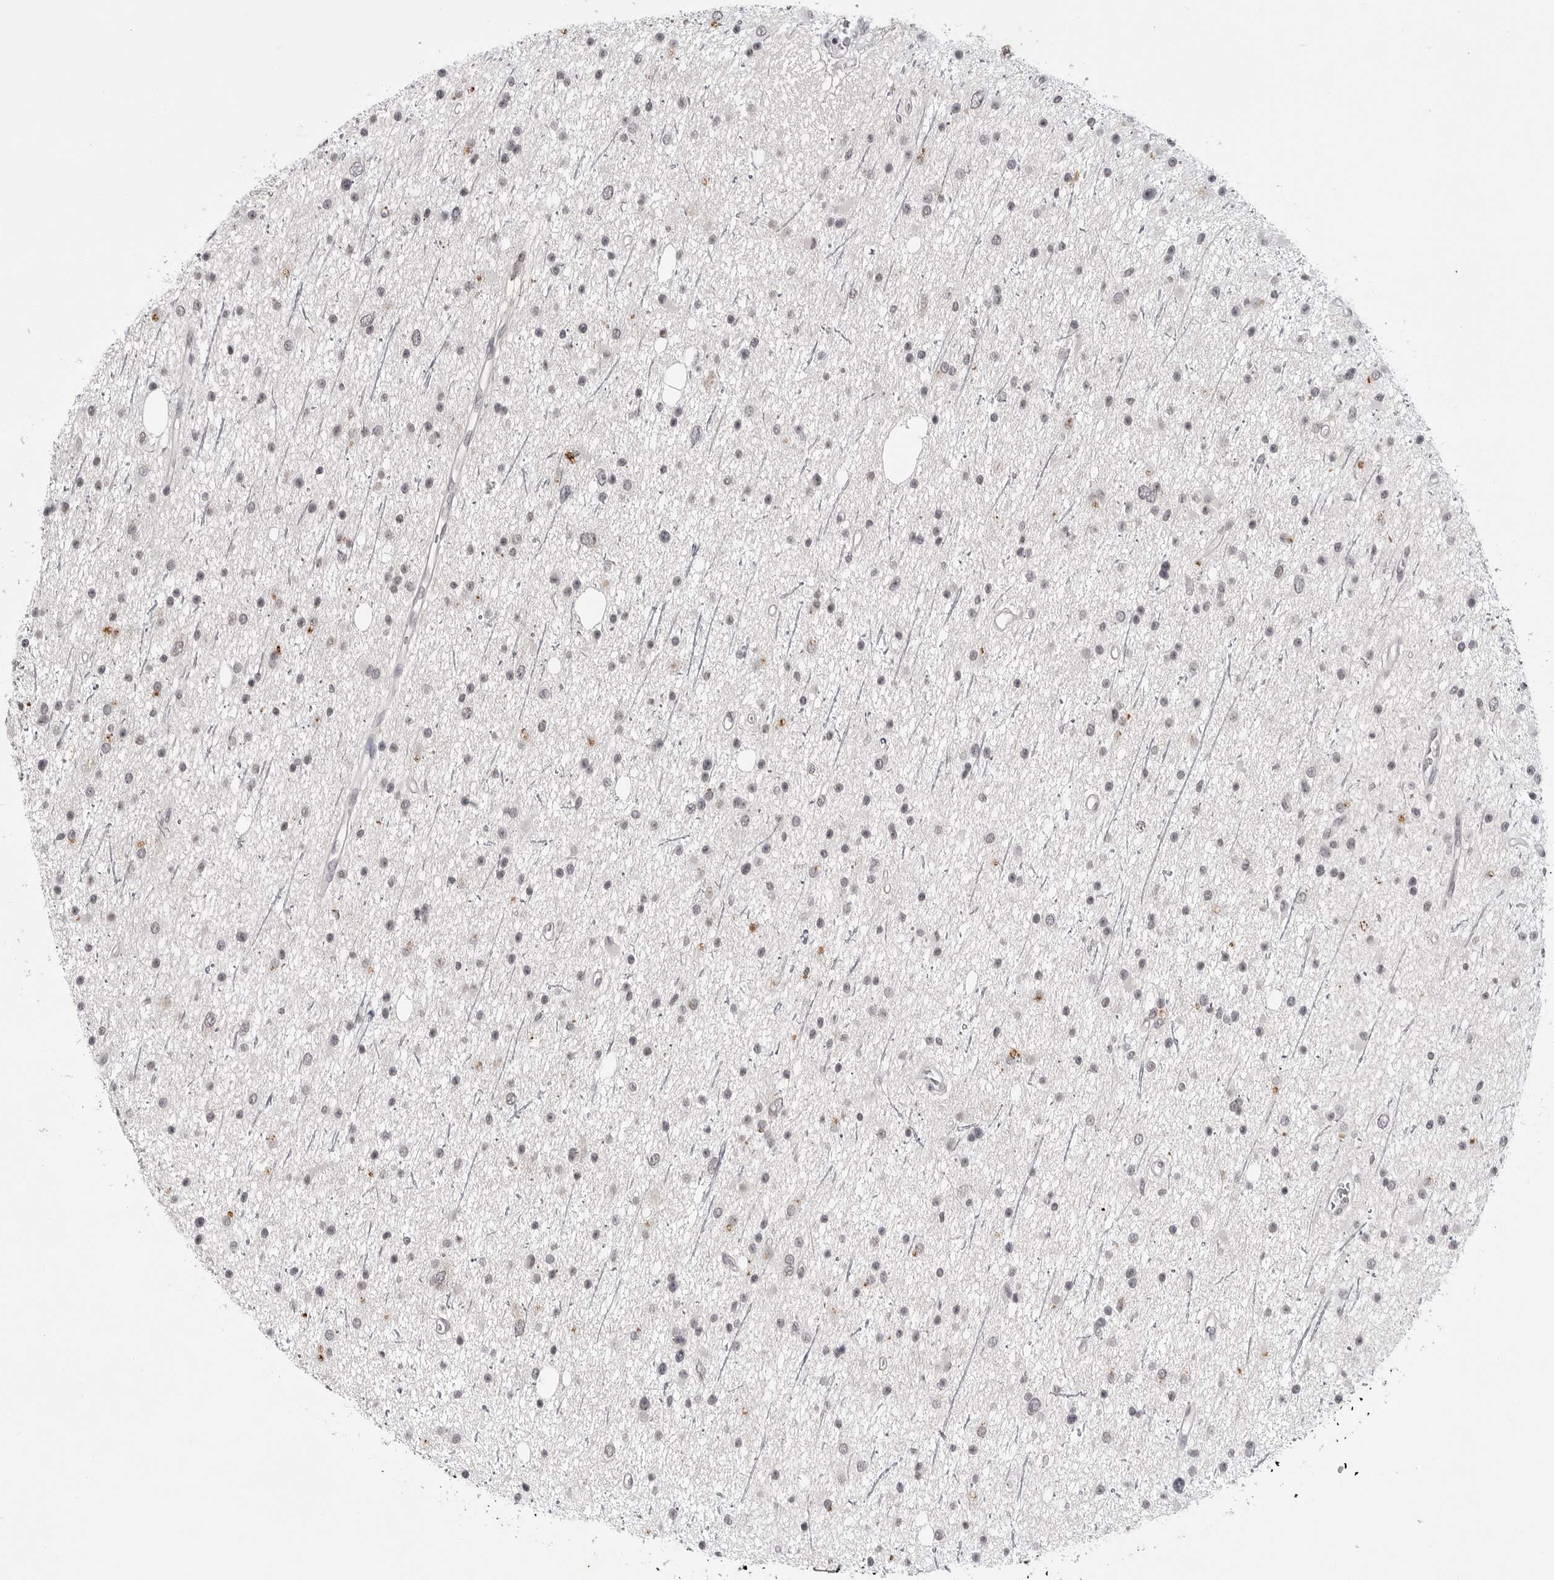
{"staining": {"intensity": "negative", "quantity": "none", "location": "none"}, "tissue": "glioma", "cell_type": "Tumor cells", "image_type": "cancer", "snomed": [{"axis": "morphology", "description": "Glioma, malignant, Low grade"}, {"axis": "topography", "description": "Cerebral cortex"}], "caption": "Protein analysis of glioma displays no significant expression in tumor cells.", "gene": "RRM1", "patient": {"sex": "female", "age": 39}}